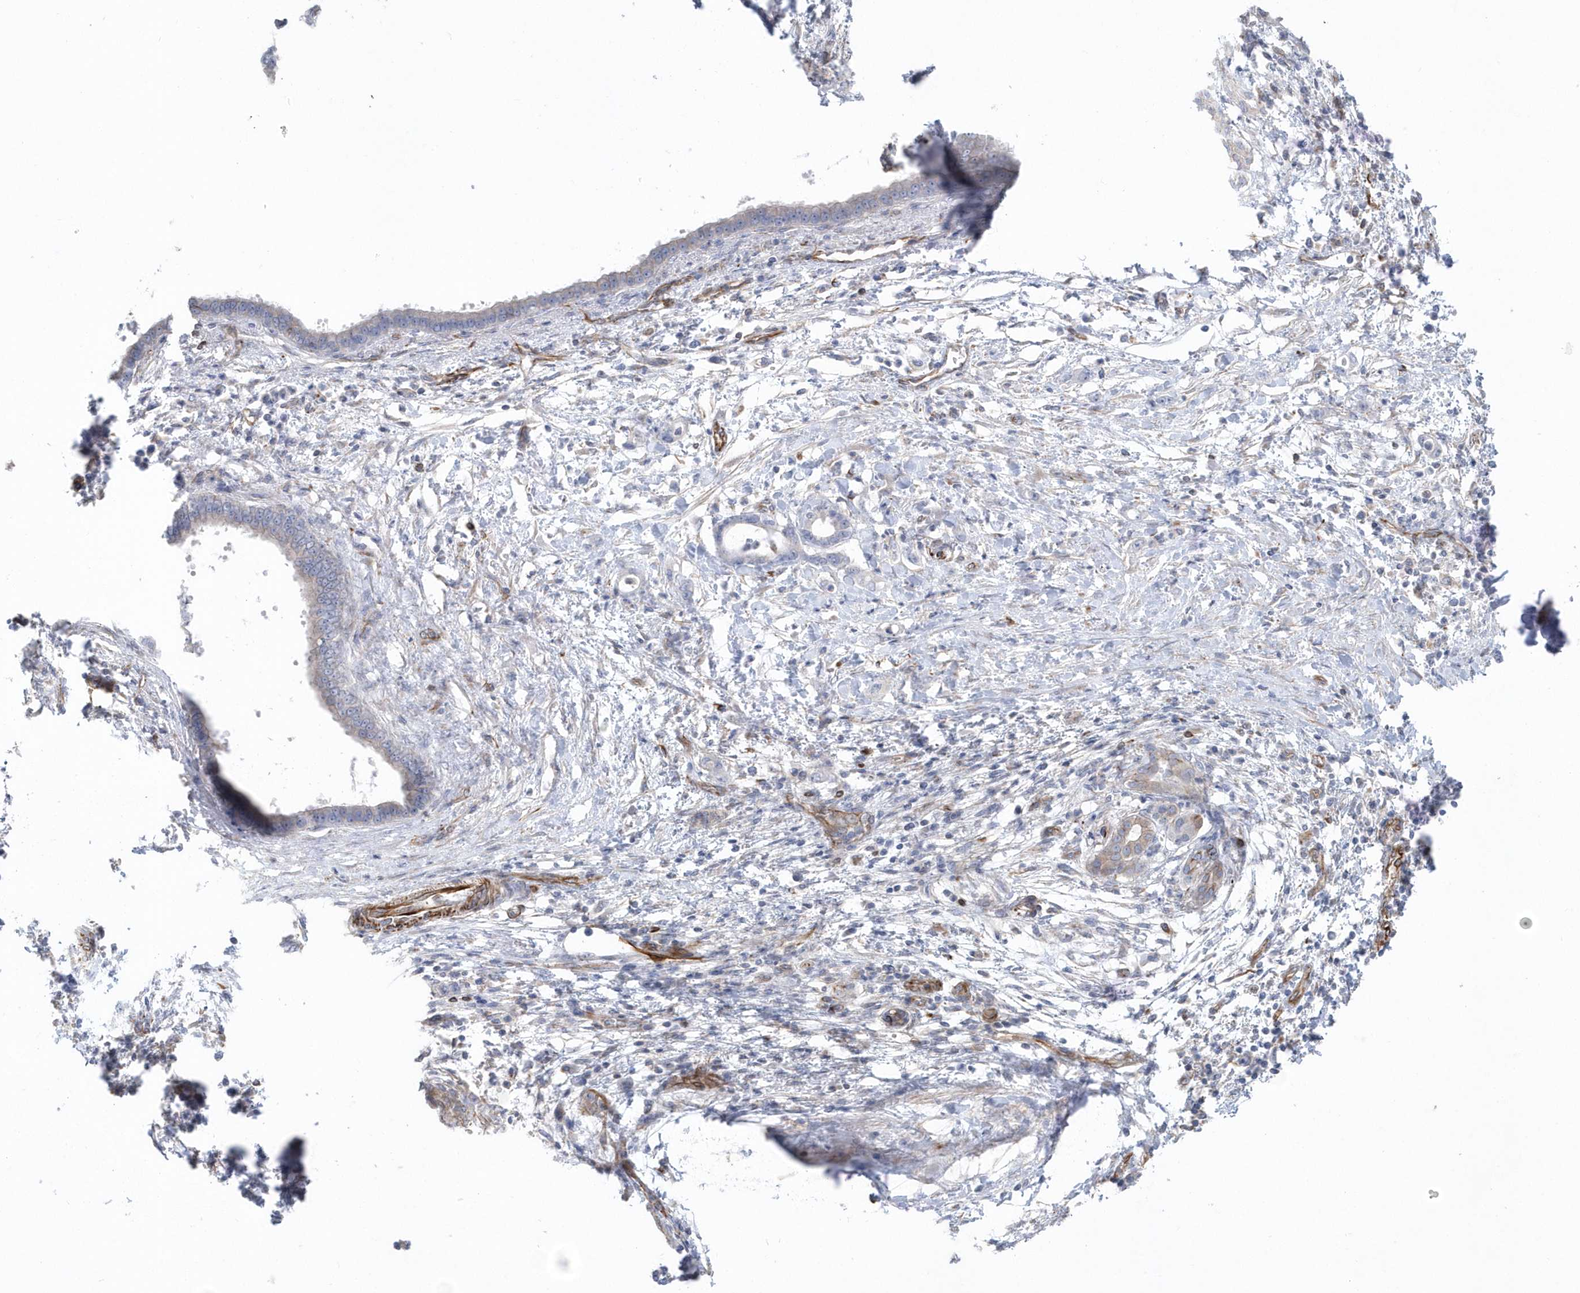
{"staining": {"intensity": "negative", "quantity": "none", "location": "none"}, "tissue": "pancreatic cancer", "cell_type": "Tumor cells", "image_type": "cancer", "snomed": [{"axis": "morphology", "description": "Adenocarcinoma, NOS"}, {"axis": "topography", "description": "Pancreas"}], "caption": "Pancreatic adenocarcinoma was stained to show a protein in brown. There is no significant expression in tumor cells.", "gene": "RAB17", "patient": {"sex": "female", "age": 55}}